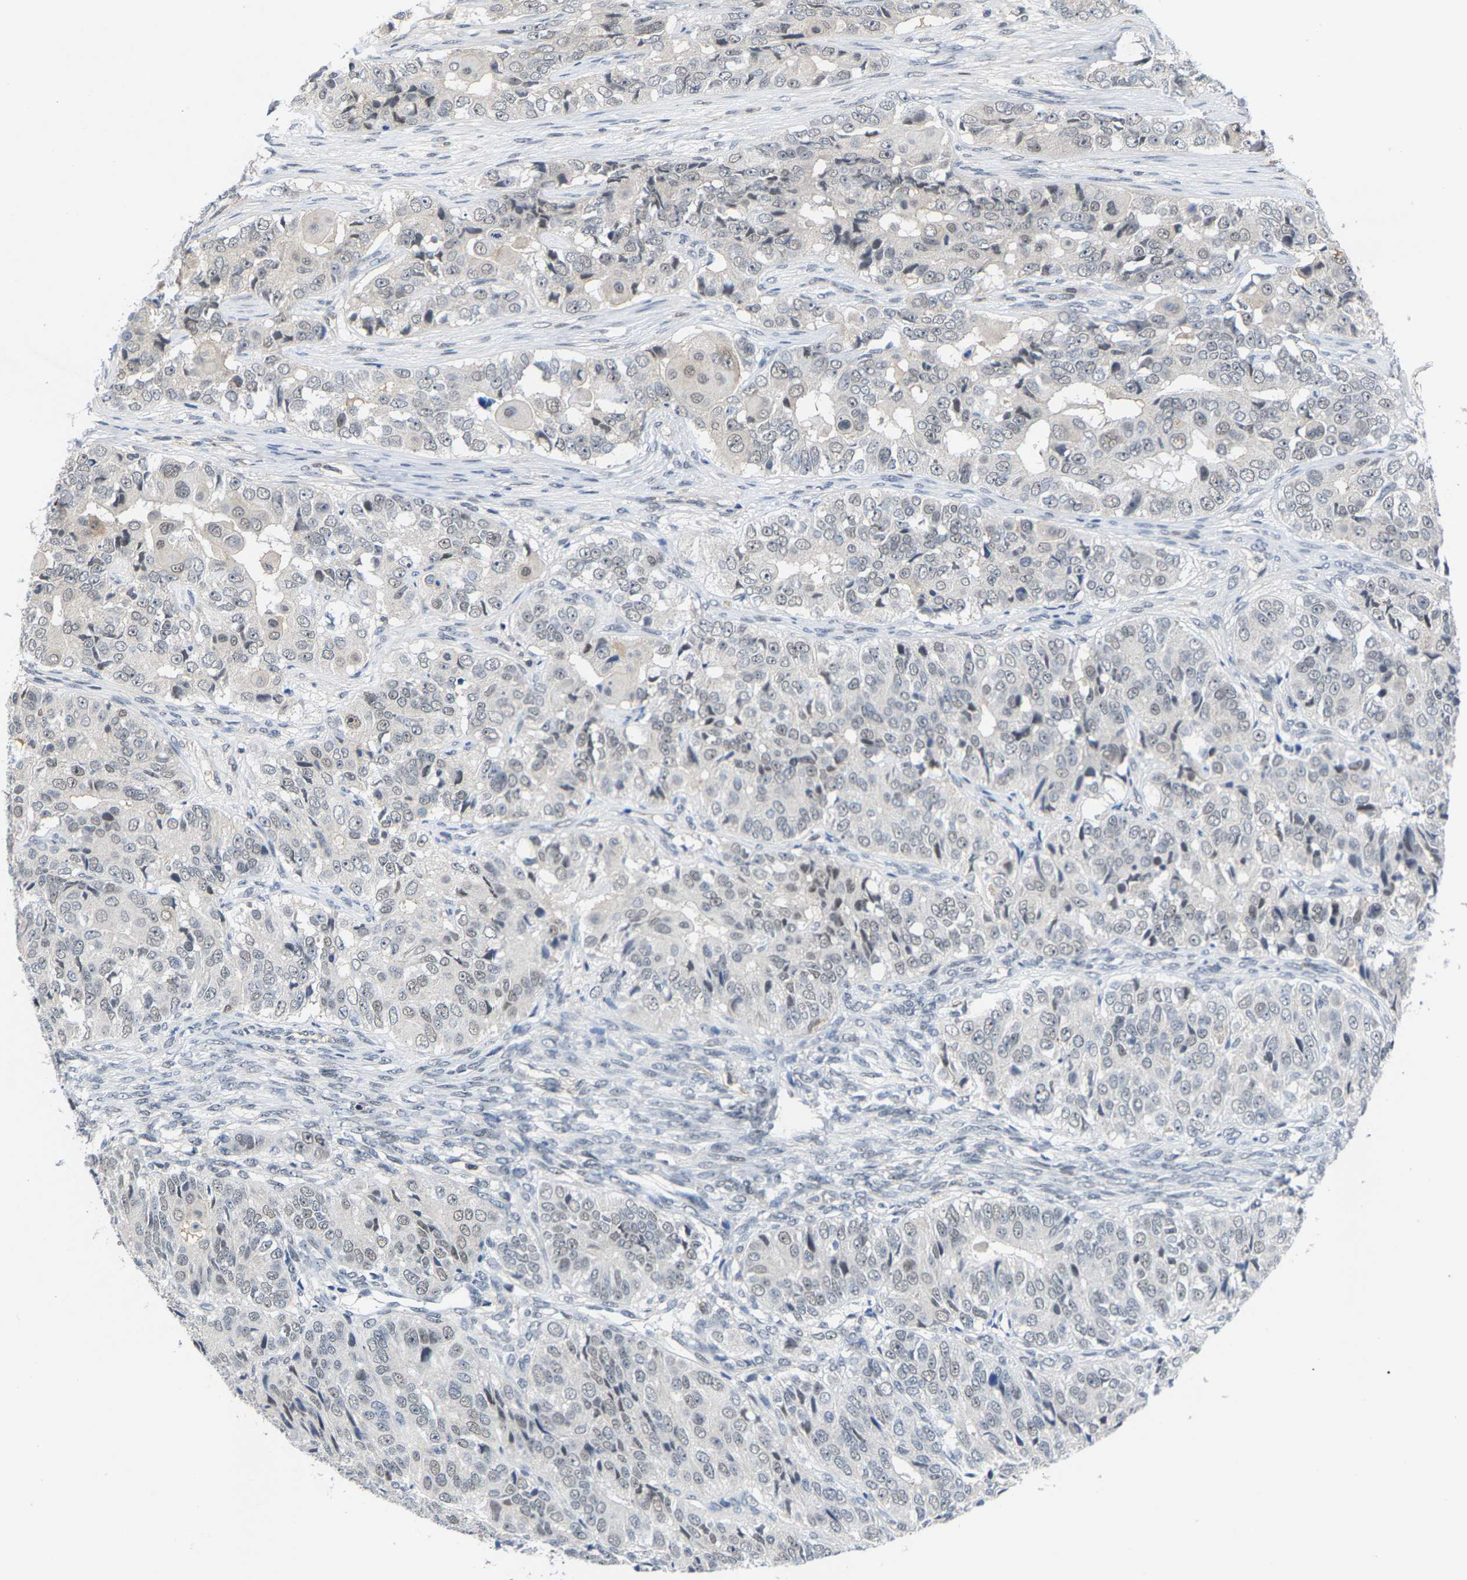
{"staining": {"intensity": "negative", "quantity": "none", "location": "none"}, "tissue": "ovarian cancer", "cell_type": "Tumor cells", "image_type": "cancer", "snomed": [{"axis": "morphology", "description": "Carcinoma, endometroid"}, {"axis": "topography", "description": "Ovary"}], "caption": "DAB (3,3'-diaminobenzidine) immunohistochemical staining of human ovarian endometroid carcinoma displays no significant positivity in tumor cells. (DAB IHC with hematoxylin counter stain).", "gene": "FGD3", "patient": {"sex": "female", "age": 51}}